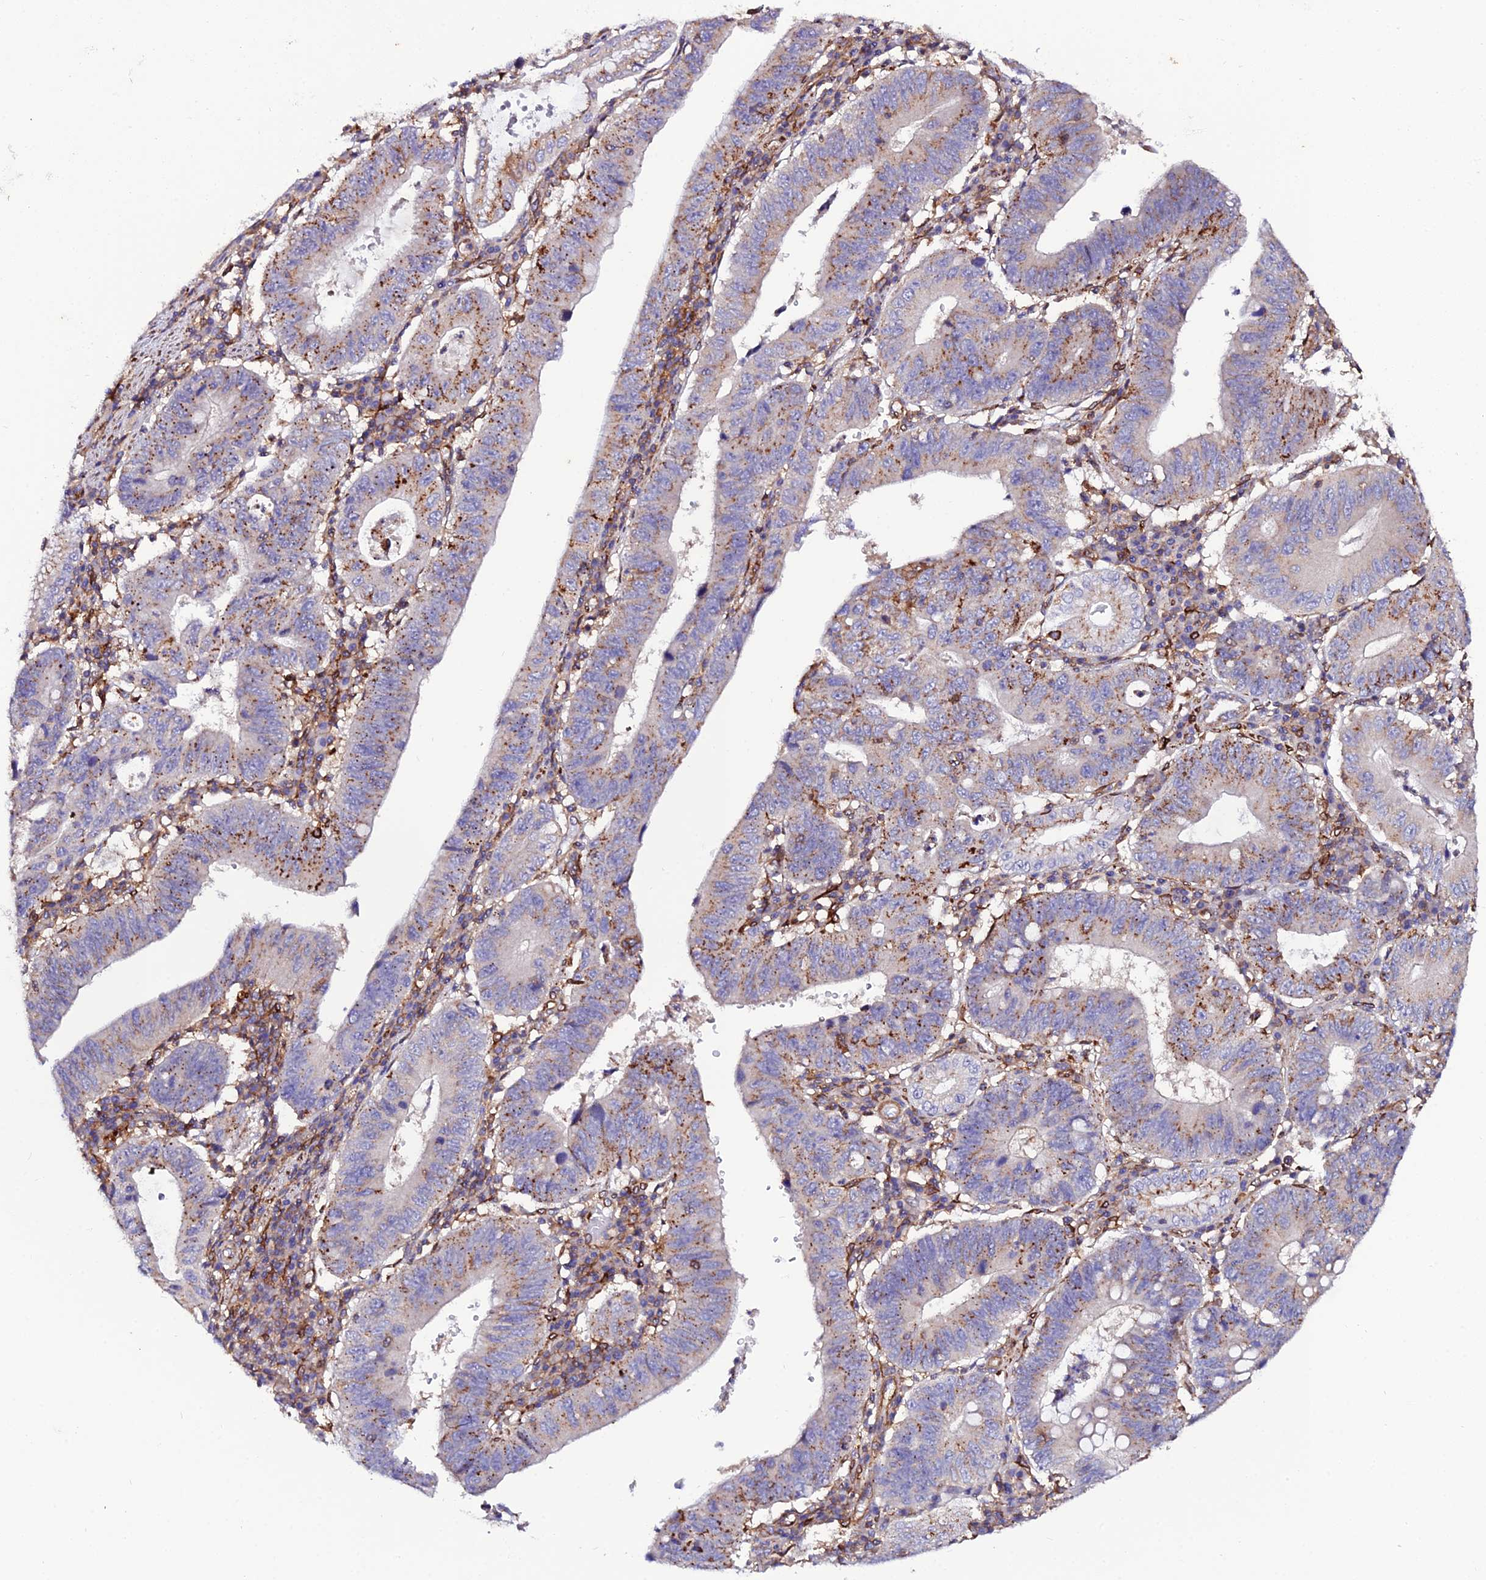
{"staining": {"intensity": "moderate", "quantity": "25%-75%", "location": "cytoplasmic/membranous"}, "tissue": "stomach cancer", "cell_type": "Tumor cells", "image_type": "cancer", "snomed": [{"axis": "morphology", "description": "Adenocarcinoma, NOS"}, {"axis": "topography", "description": "Stomach"}], "caption": "Brown immunohistochemical staining in human stomach adenocarcinoma demonstrates moderate cytoplasmic/membranous staining in approximately 25%-75% of tumor cells.", "gene": "TRPV2", "patient": {"sex": "male", "age": 59}}